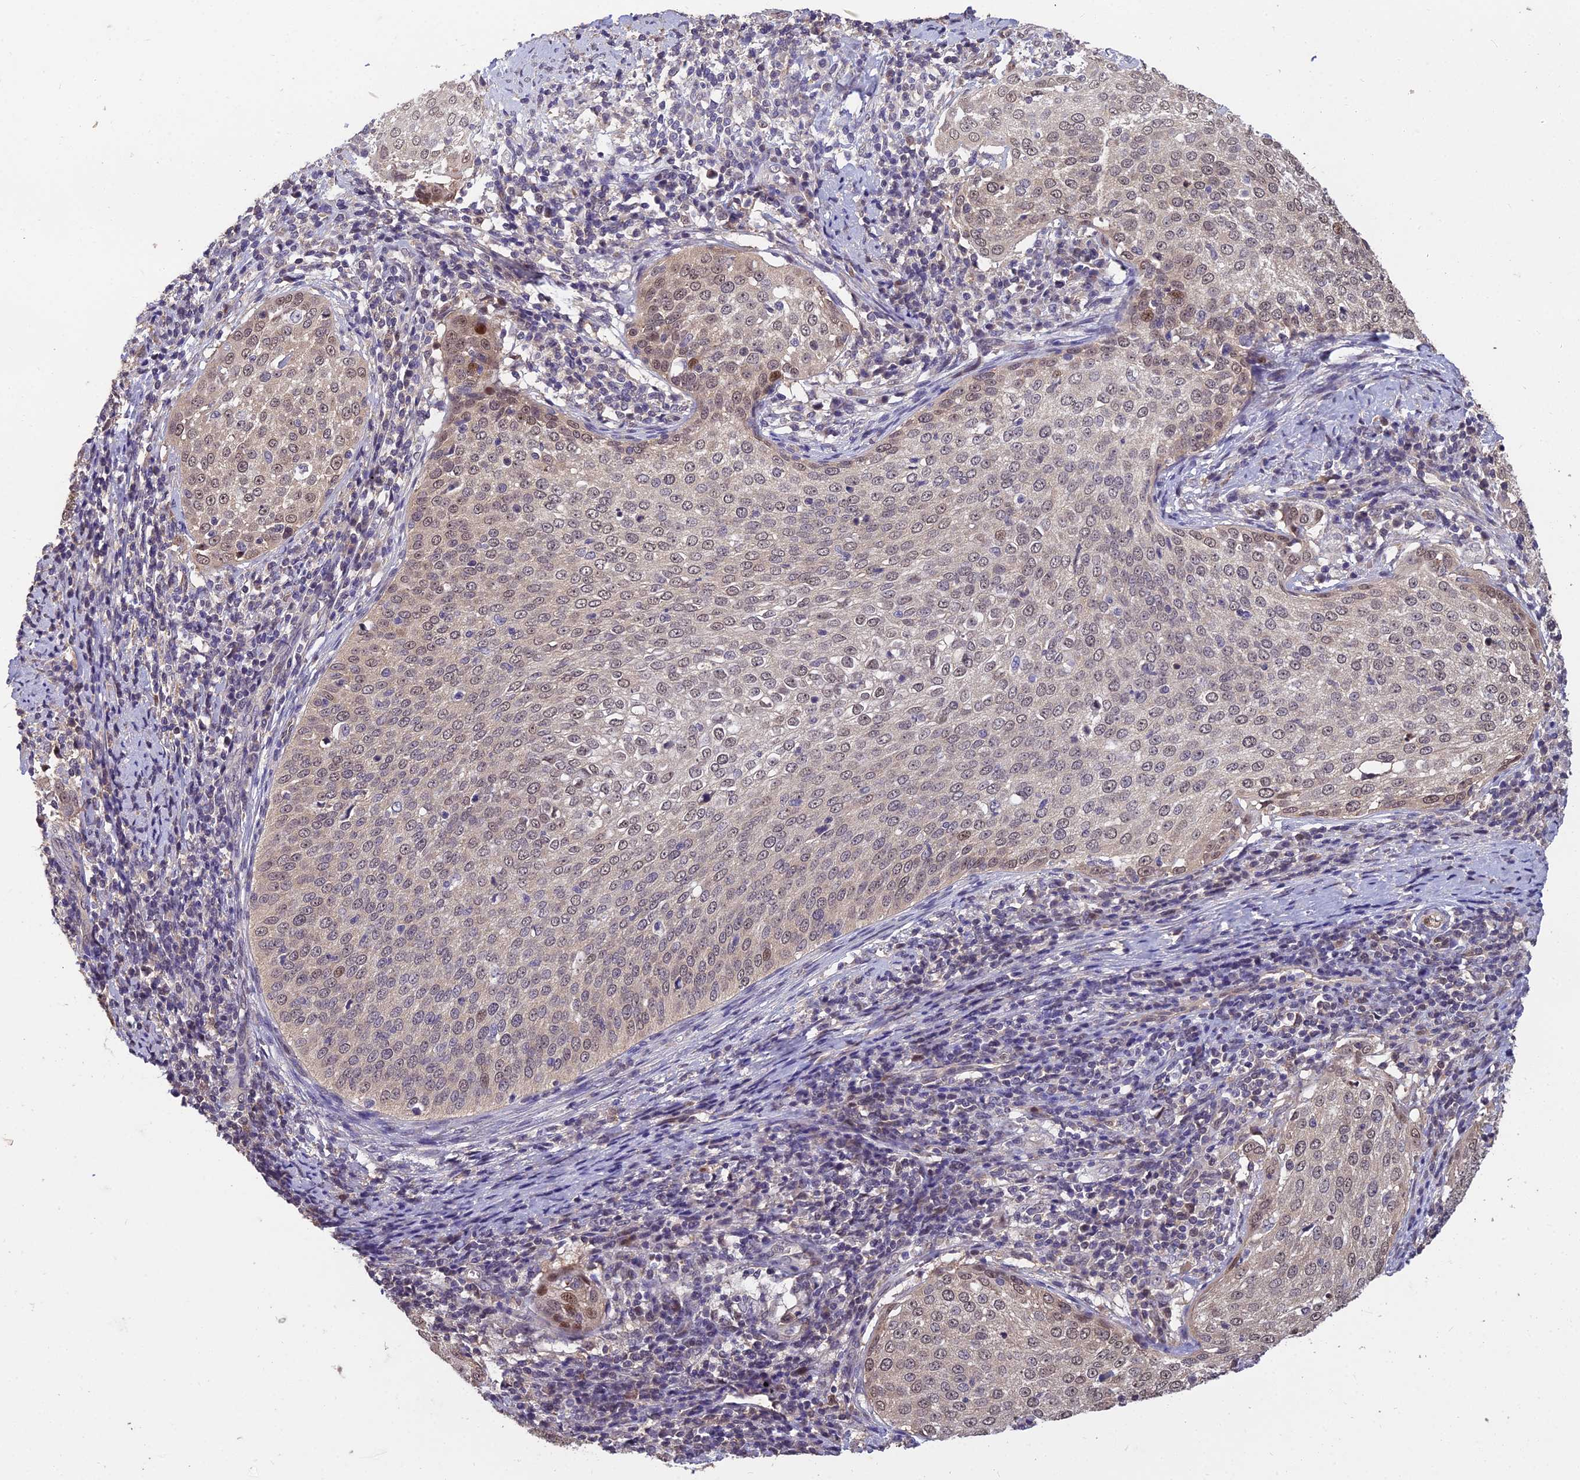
{"staining": {"intensity": "weak", "quantity": "<25%", "location": "cytoplasmic/membranous,nuclear"}, "tissue": "cervical cancer", "cell_type": "Tumor cells", "image_type": "cancer", "snomed": [{"axis": "morphology", "description": "Squamous cell carcinoma, NOS"}, {"axis": "topography", "description": "Cervix"}], "caption": "High magnification brightfield microscopy of cervical cancer (squamous cell carcinoma) stained with DAB (3,3'-diaminobenzidine) (brown) and counterstained with hematoxylin (blue): tumor cells show no significant staining. (DAB IHC visualized using brightfield microscopy, high magnification).", "gene": "GRWD1", "patient": {"sex": "female", "age": 57}}